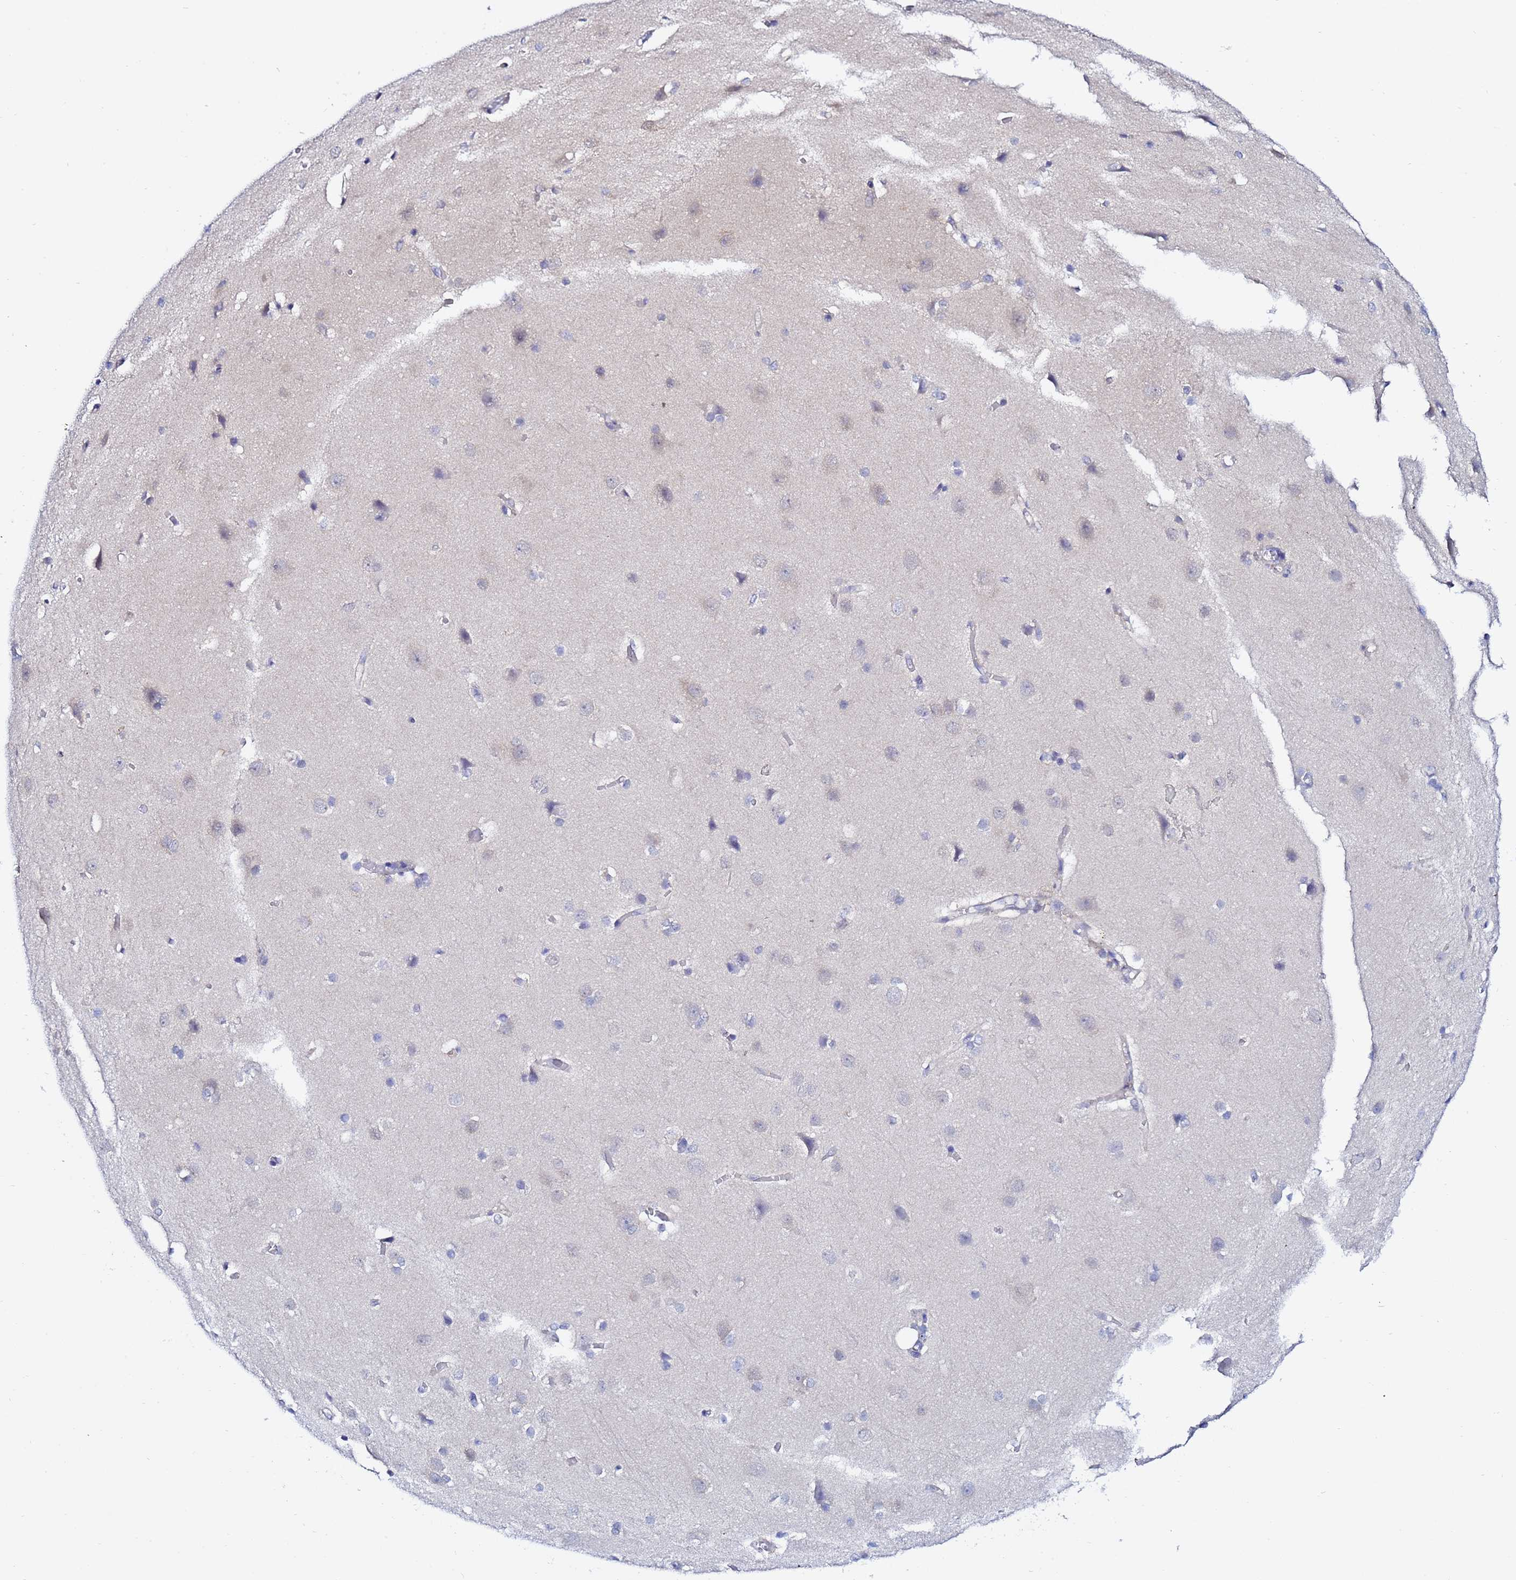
{"staining": {"intensity": "negative", "quantity": "none", "location": "none"}, "tissue": "cerebral cortex", "cell_type": "Endothelial cells", "image_type": "normal", "snomed": [{"axis": "morphology", "description": "Normal tissue, NOS"}, {"axis": "topography", "description": "Cerebral cortex"}], "caption": "The photomicrograph shows no significant expression in endothelial cells of cerebral cortex. (Brightfield microscopy of DAB immunohistochemistry (IHC) at high magnification).", "gene": "LENG1", "patient": {"sex": "male", "age": 37}}